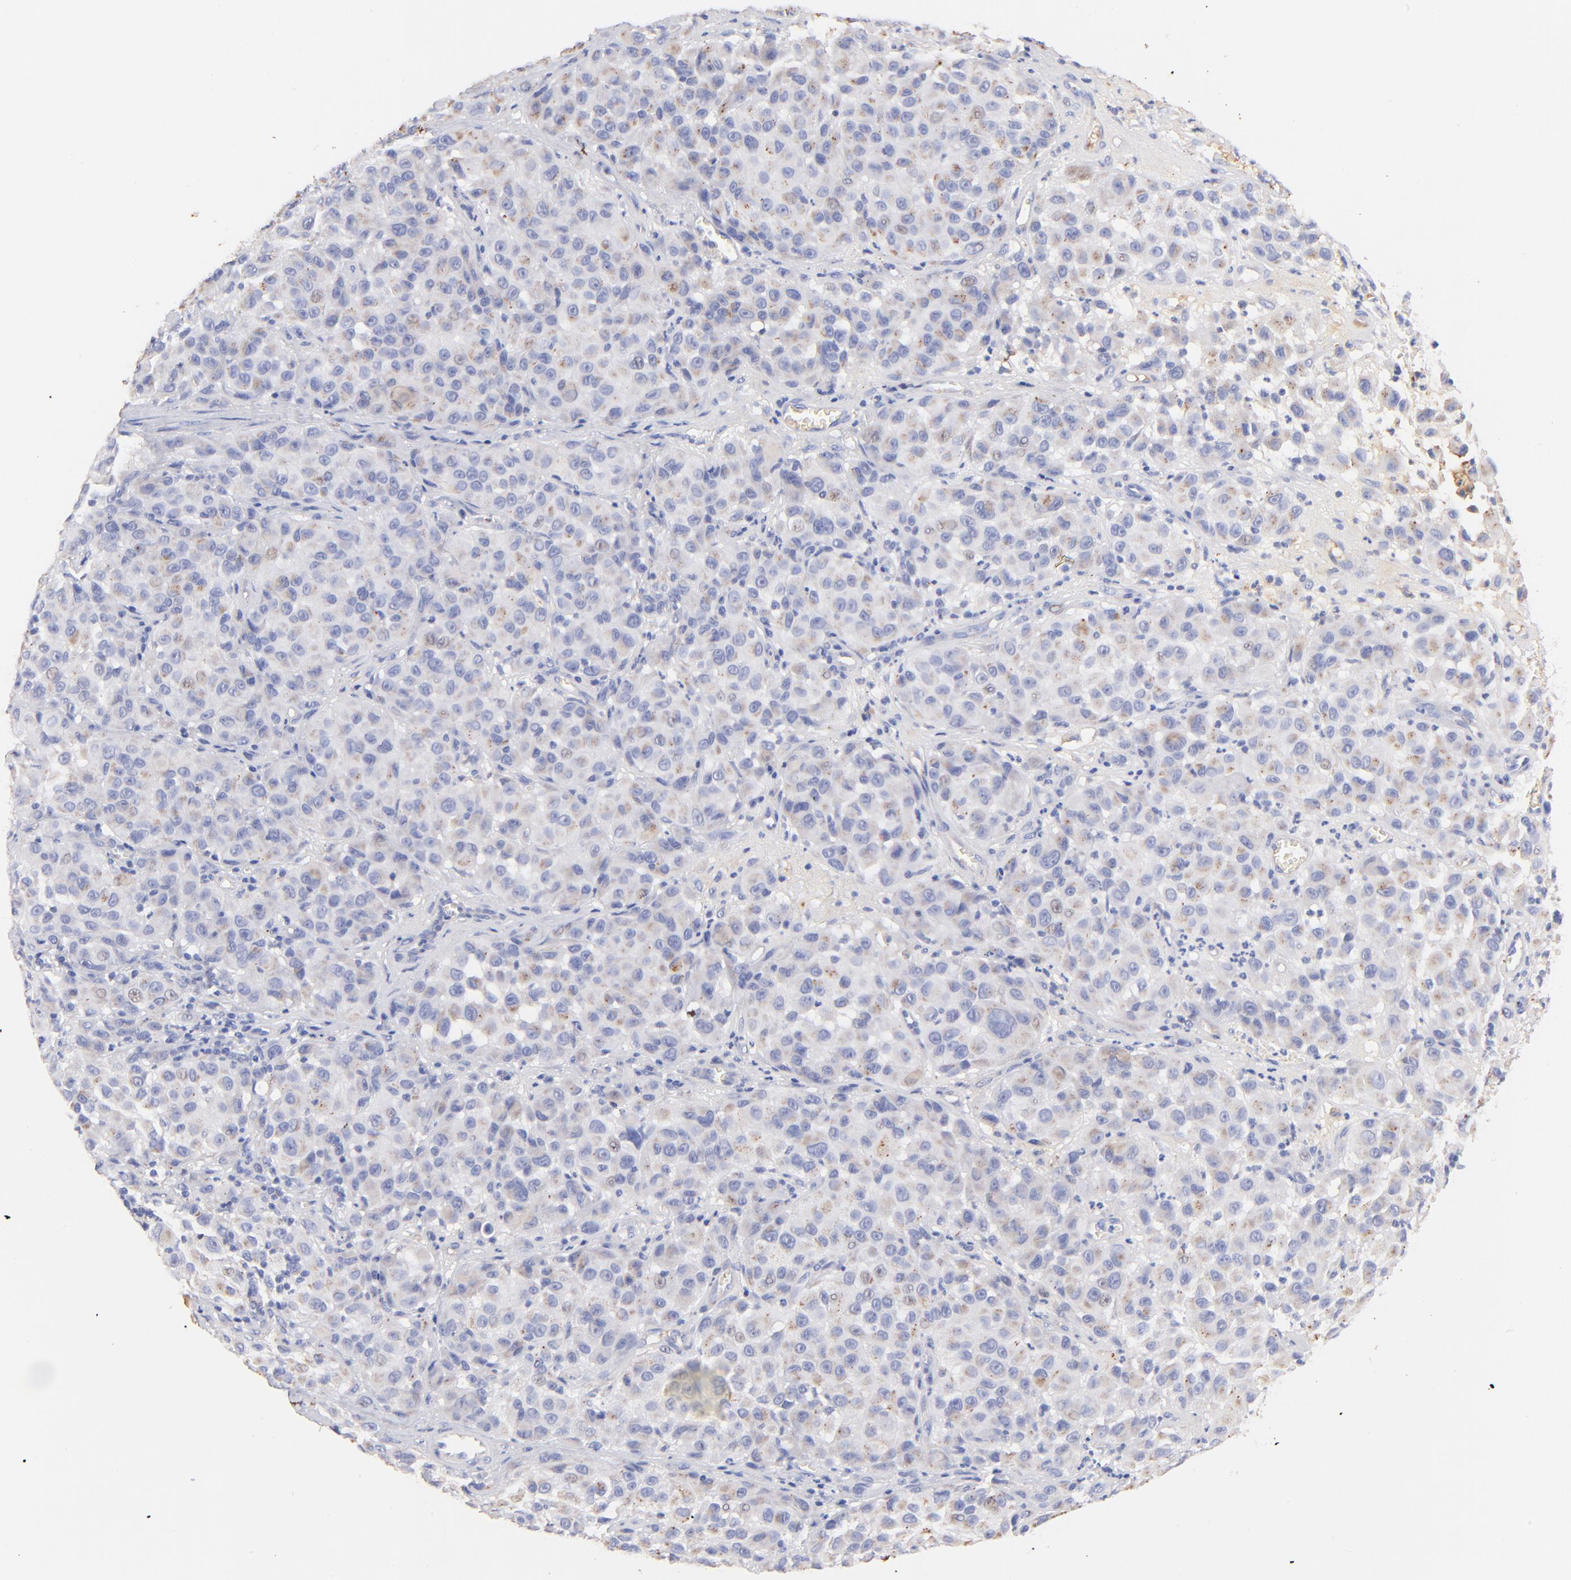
{"staining": {"intensity": "weak", "quantity": "25%-75%", "location": "cytoplasmic/membranous"}, "tissue": "melanoma", "cell_type": "Tumor cells", "image_type": "cancer", "snomed": [{"axis": "morphology", "description": "Malignant melanoma, NOS"}, {"axis": "topography", "description": "Skin"}], "caption": "The photomicrograph displays immunohistochemical staining of melanoma. There is weak cytoplasmic/membranous positivity is identified in about 25%-75% of tumor cells.", "gene": "IGLV7-43", "patient": {"sex": "female", "age": 21}}